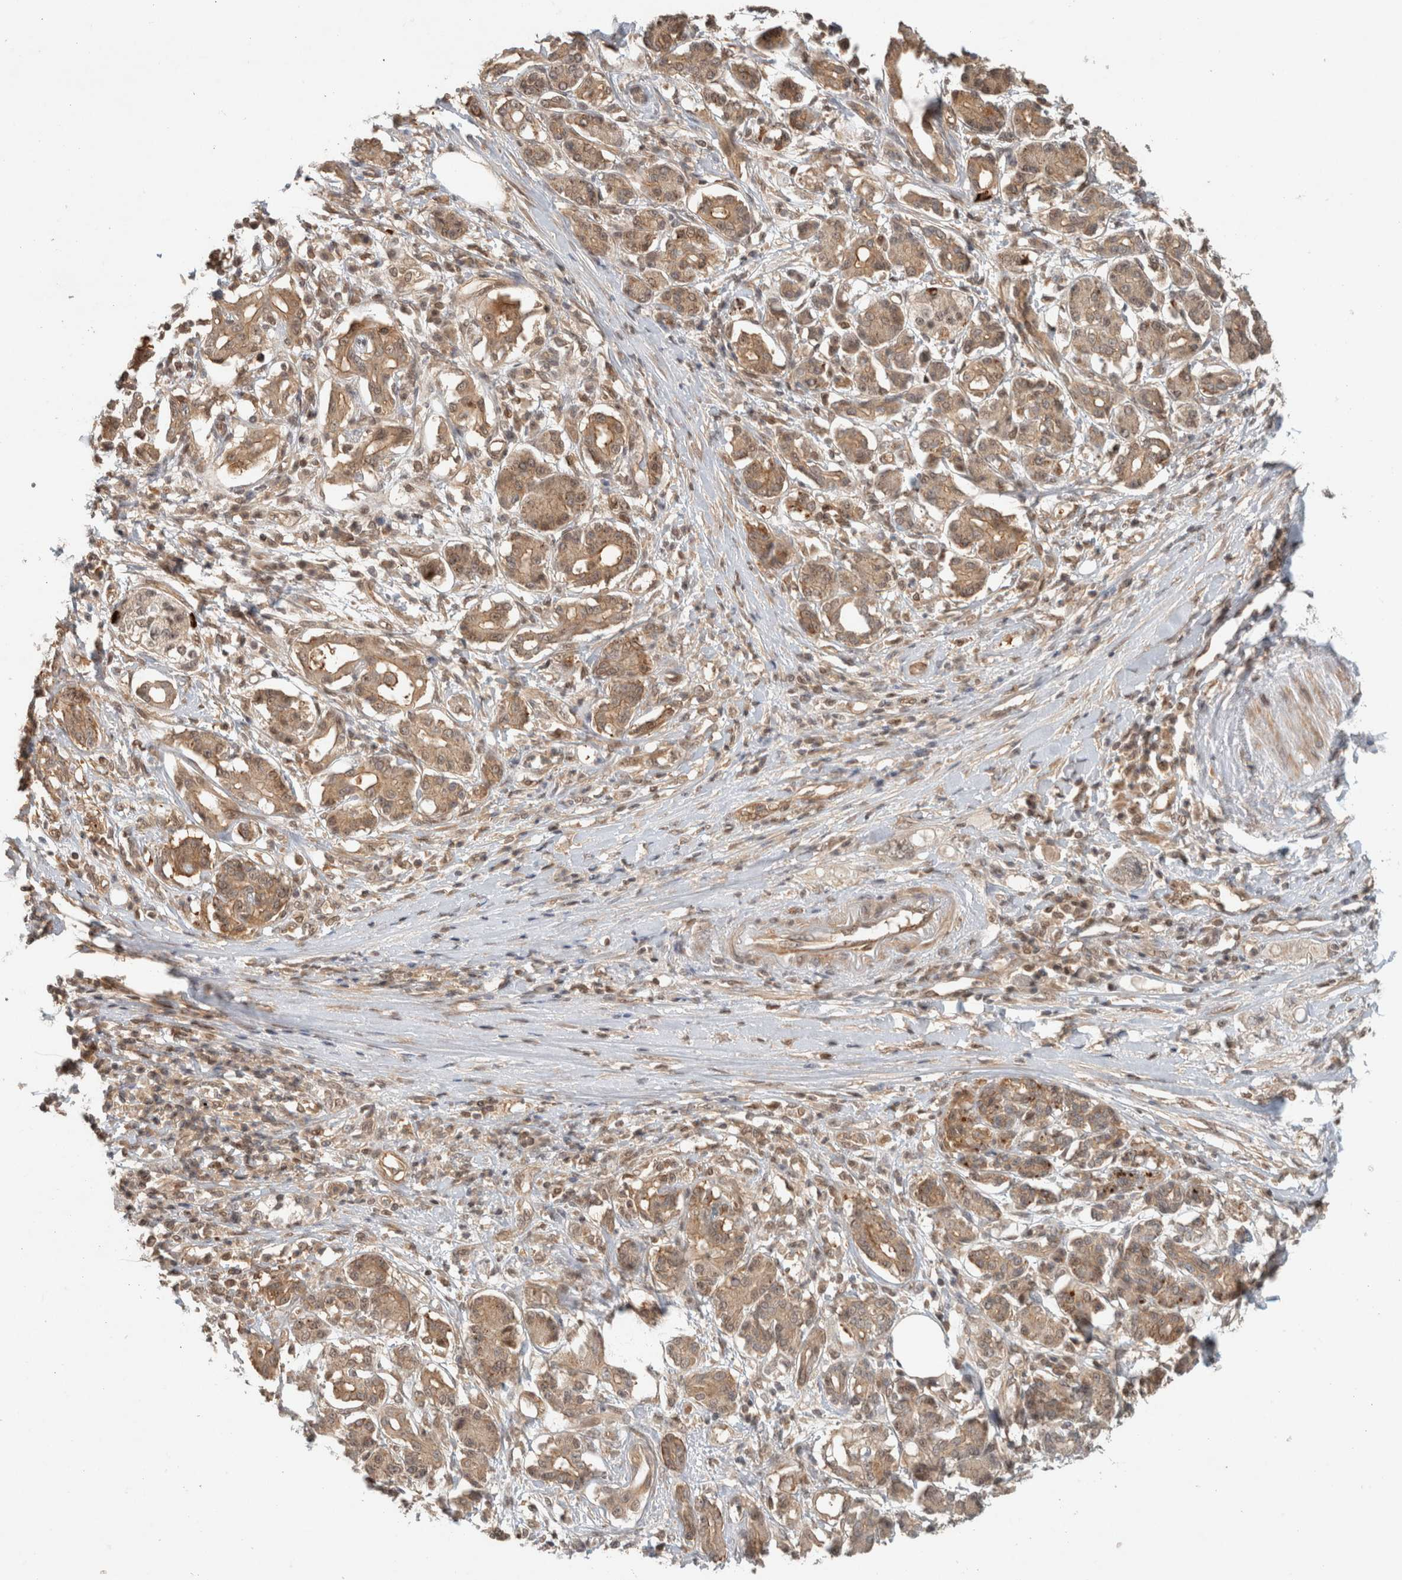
{"staining": {"intensity": "moderate", "quantity": ">75%", "location": "cytoplasmic/membranous"}, "tissue": "pancreatic cancer", "cell_type": "Tumor cells", "image_type": "cancer", "snomed": [{"axis": "morphology", "description": "Adenocarcinoma, NOS"}, {"axis": "topography", "description": "Pancreas"}], "caption": "IHC of pancreatic adenocarcinoma shows medium levels of moderate cytoplasmic/membranous positivity in about >75% of tumor cells. The staining was performed using DAB (3,3'-diaminobenzidine), with brown indicating positive protein expression. Nuclei are stained blue with hematoxylin.", "gene": "CAAP1", "patient": {"sex": "female", "age": 56}}